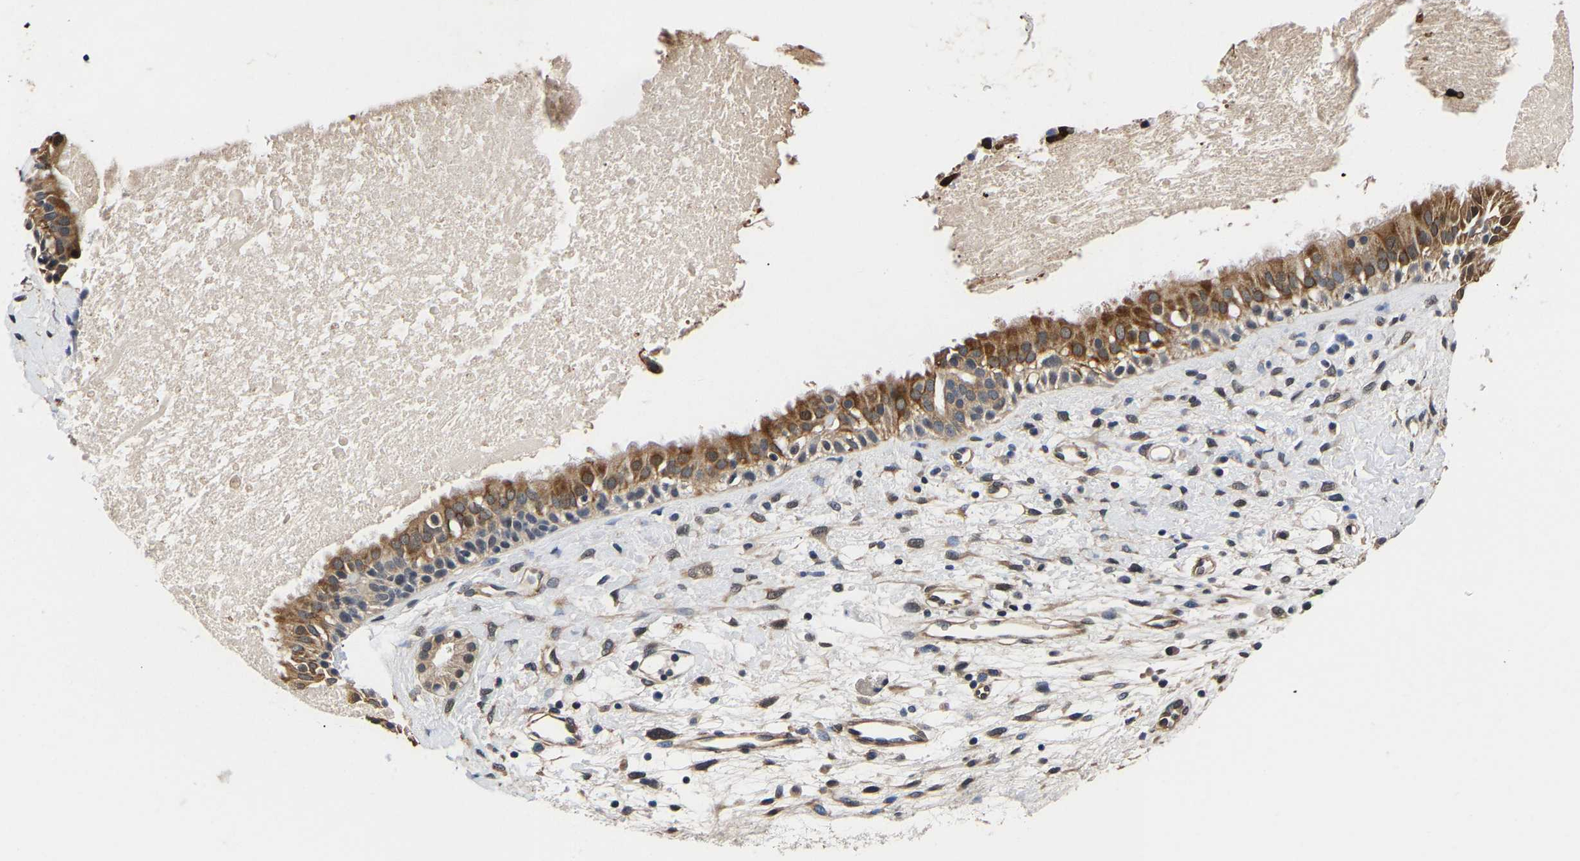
{"staining": {"intensity": "moderate", "quantity": ">75%", "location": "cytoplasmic/membranous"}, "tissue": "nasopharynx", "cell_type": "Respiratory epithelial cells", "image_type": "normal", "snomed": [{"axis": "morphology", "description": "Normal tissue, NOS"}, {"axis": "topography", "description": "Nasopharynx"}], "caption": "Moderate cytoplasmic/membranous positivity for a protein is identified in about >75% of respiratory epithelial cells of unremarkable nasopharynx using immunohistochemistry.", "gene": "METTL16", "patient": {"sex": "male", "age": 22}}